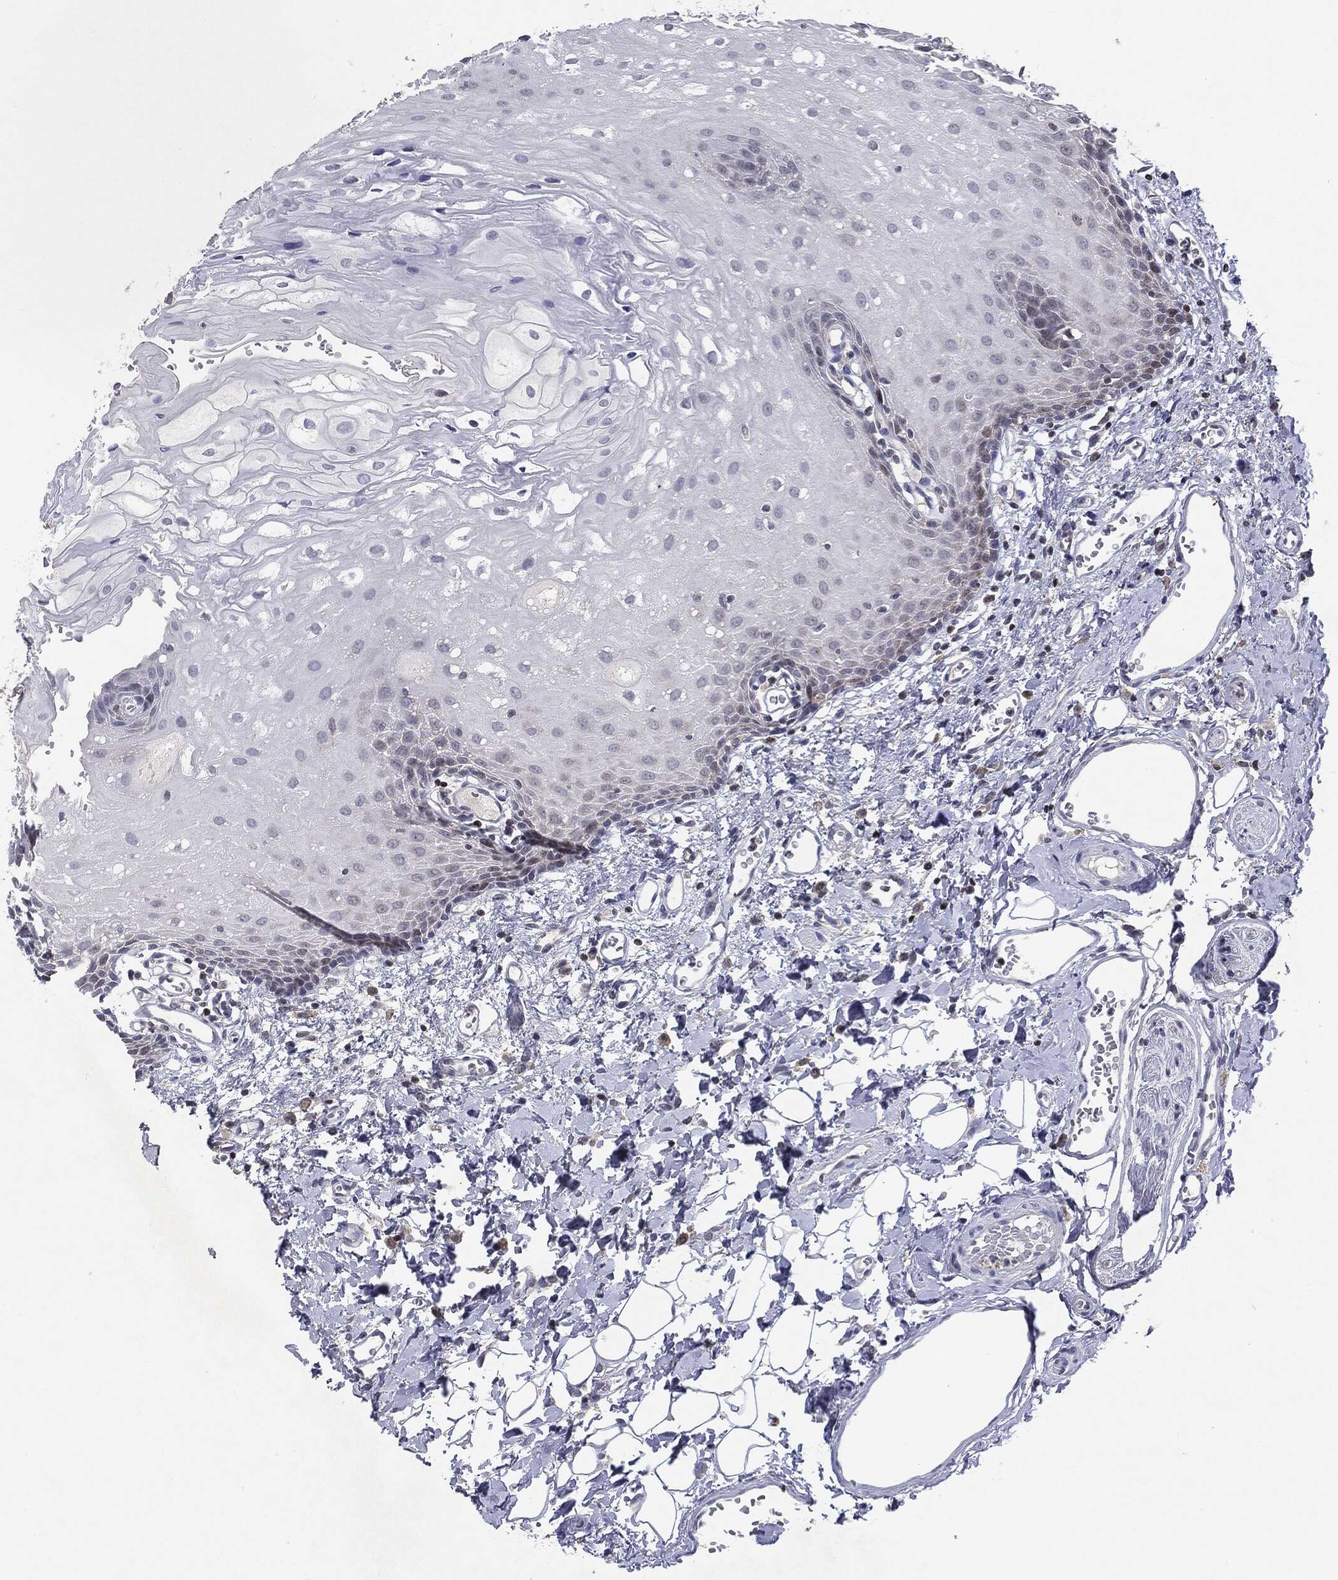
{"staining": {"intensity": "negative", "quantity": "none", "location": "none"}, "tissue": "oral mucosa", "cell_type": "Squamous epithelial cells", "image_type": "normal", "snomed": [{"axis": "morphology", "description": "Normal tissue, NOS"}, {"axis": "morphology", "description": "Squamous cell carcinoma, NOS"}, {"axis": "topography", "description": "Oral tissue"}, {"axis": "topography", "description": "Head-Neck"}], "caption": "Immunohistochemical staining of normal human oral mucosa displays no significant staining in squamous epithelial cells.", "gene": "KIF2C", "patient": {"sex": "female", "age": 70}}